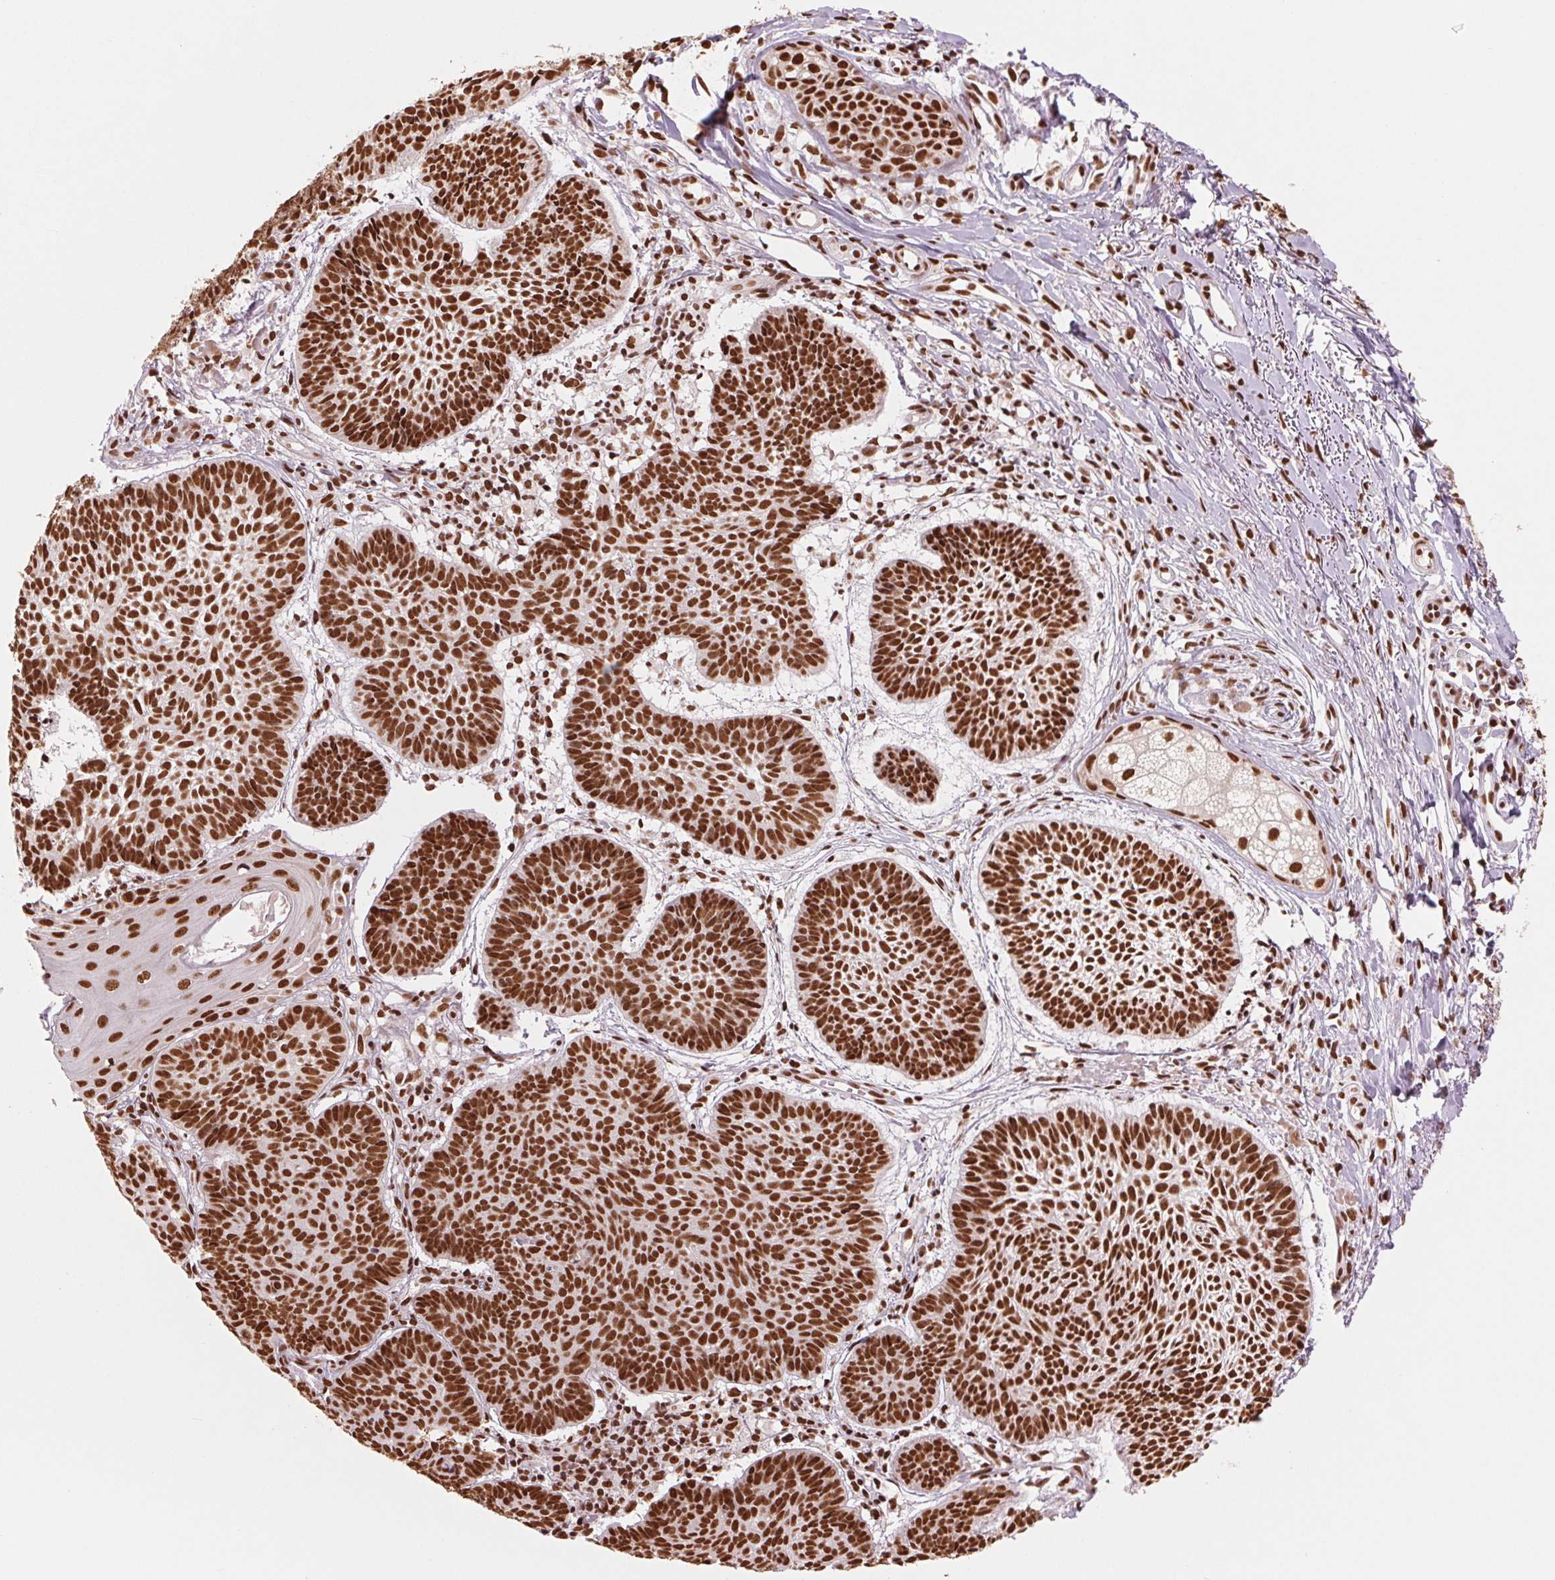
{"staining": {"intensity": "strong", "quantity": ">75%", "location": "nuclear"}, "tissue": "skin cancer", "cell_type": "Tumor cells", "image_type": "cancer", "snomed": [{"axis": "morphology", "description": "Basal cell carcinoma"}, {"axis": "topography", "description": "Skin"}], "caption": "A photomicrograph of human skin basal cell carcinoma stained for a protein exhibits strong nuclear brown staining in tumor cells.", "gene": "TTLL9", "patient": {"sex": "male", "age": 72}}